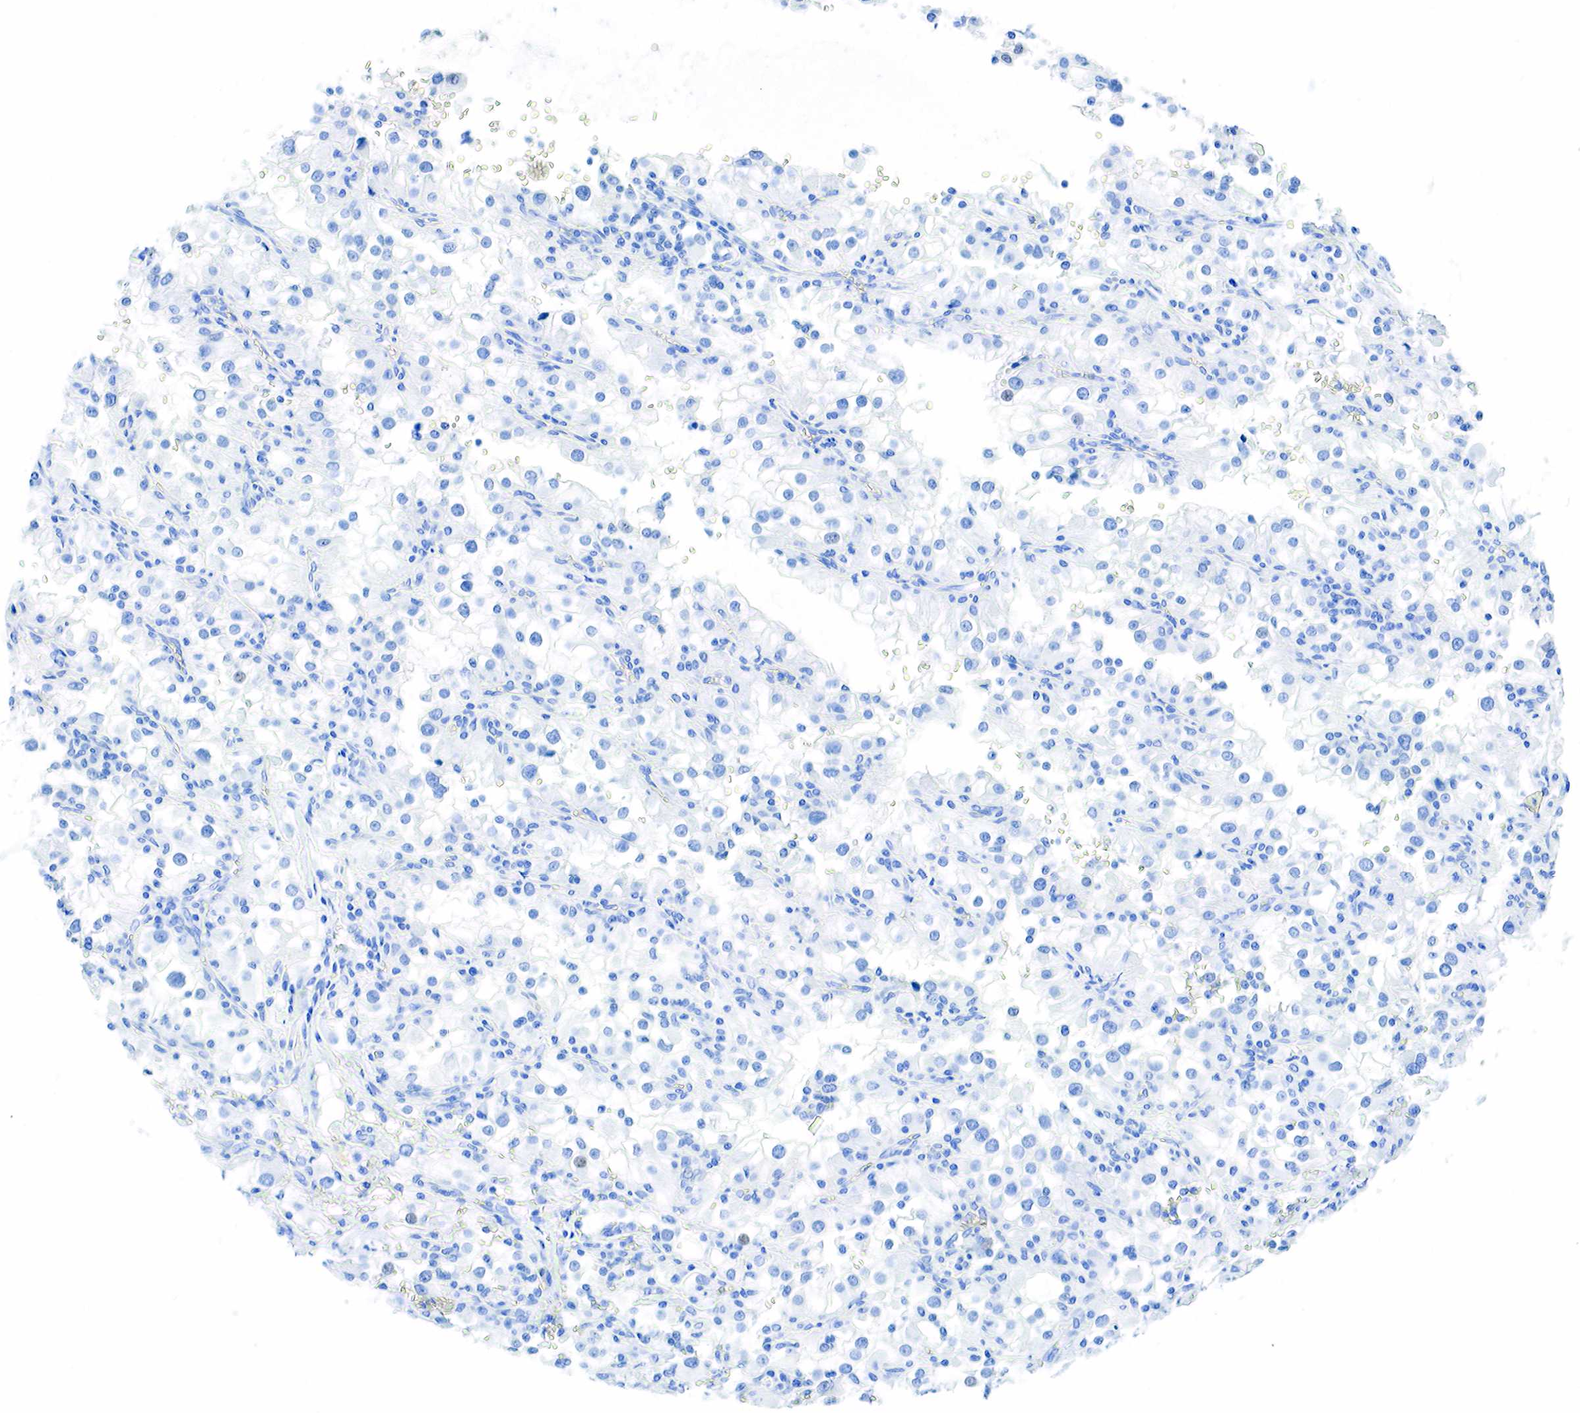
{"staining": {"intensity": "negative", "quantity": "none", "location": "none"}, "tissue": "renal cancer", "cell_type": "Tumor cells", "image_type": "cancer", "snomed": [{"axis": "morphology", "description": "Adenocarcinoma, NOS"}, {"axis": "topography", "description": "Kidney"}], "caption": "This is a image of immunohistochemistry staining of renal cancer (adenocarcinoma), which shows no expression in tumor cells.", "gene": "INHA", "patient": {"sex": "female", "age": 52}}